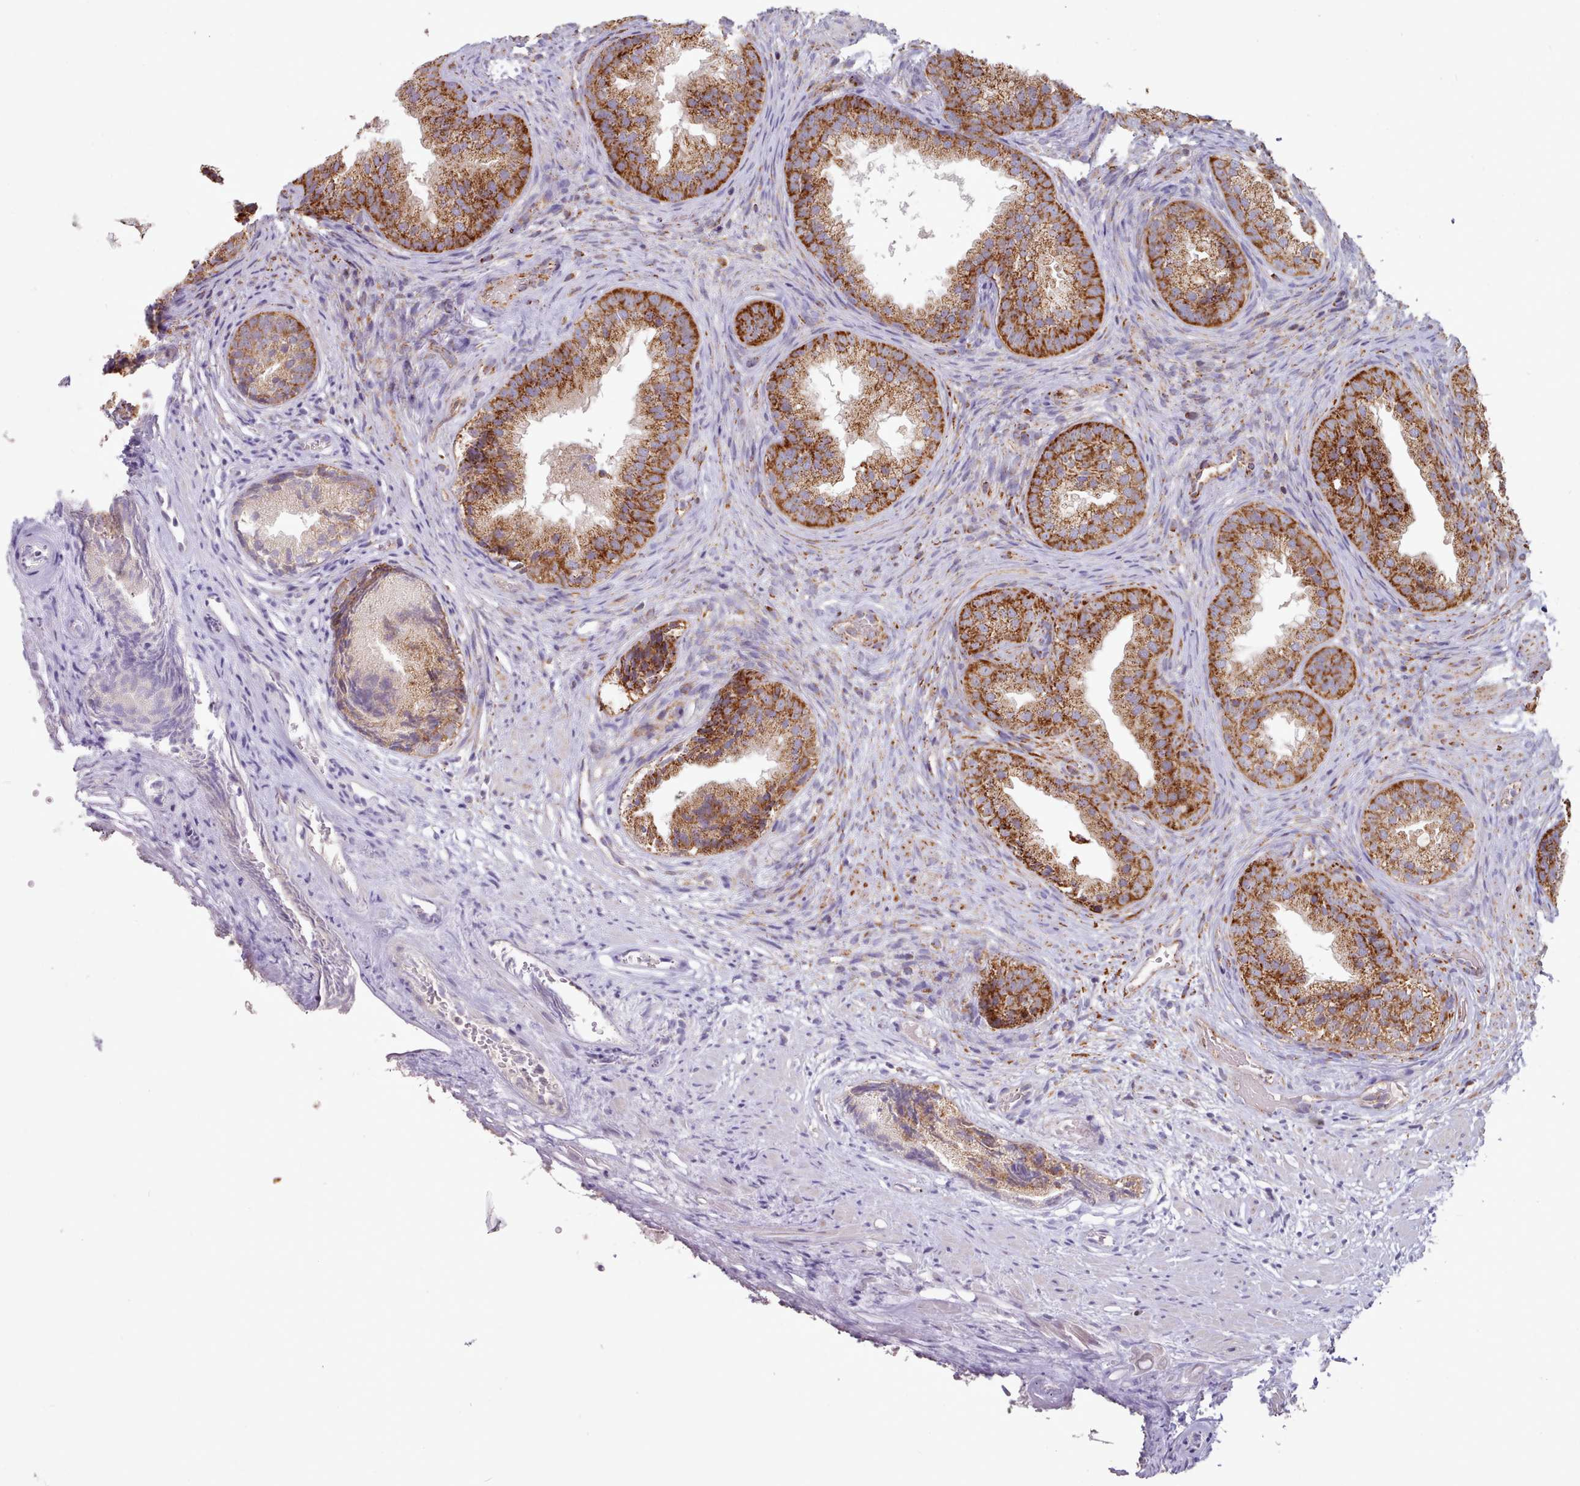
{"staining": {"intensity": "strong", "quantity": "25%-75%", "location": "cytoplasmic/membranous"}, "tissue": "prostate", "cell_type": "Glandular cells", "image_type": "normal", "snomed": [{"axis": "morphology", "description": "Normal tissue, NOS"}, {"axis": "topography", "description": "Prostate"}], "caption": "High-power microscopy captured an immunohistochemistry micrograph of benign prostate, revealing strong cytoplasmic/membranous staining in approximately 25%-75% of glandular cells.", "gene": "HSDL2", "patient": {"sex": "male", "age": 76}}